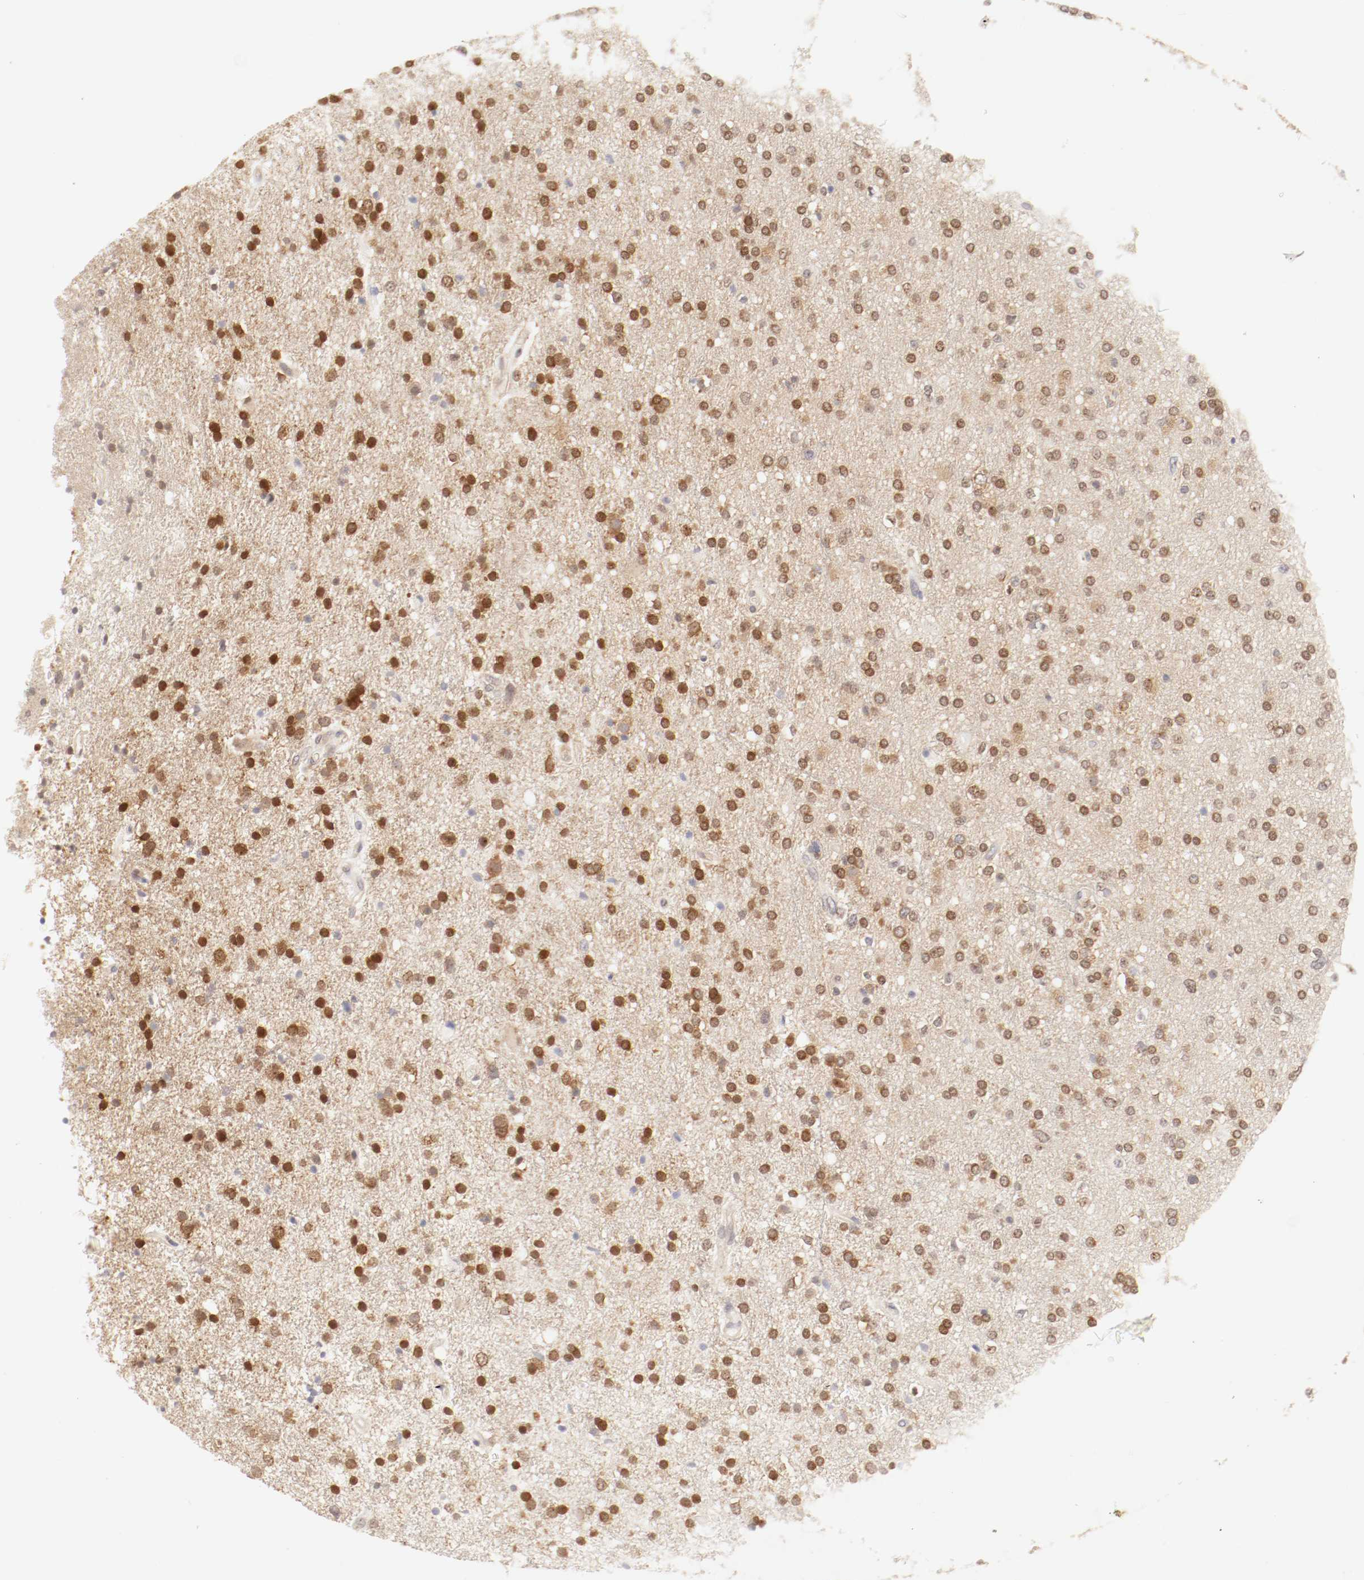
{"staining": {"intensity": "strong", "quantity": ">75%", "location": "nuclear"}, "tissue": "glioma", "cell_type": "Tumor cells", "image_type": "cancer", "snomed": [{"axis": "morphology", "description": "Glioma, malignant, High grade"}, {"axis": "topography", "description": "Brain"}], "caption": "Strong nuclear staining is seen in about >75% of tumor cells in high-grade glioma (malignant).", "gene": "KIF2A", "patient": {"sex": "male", "age": 33}}